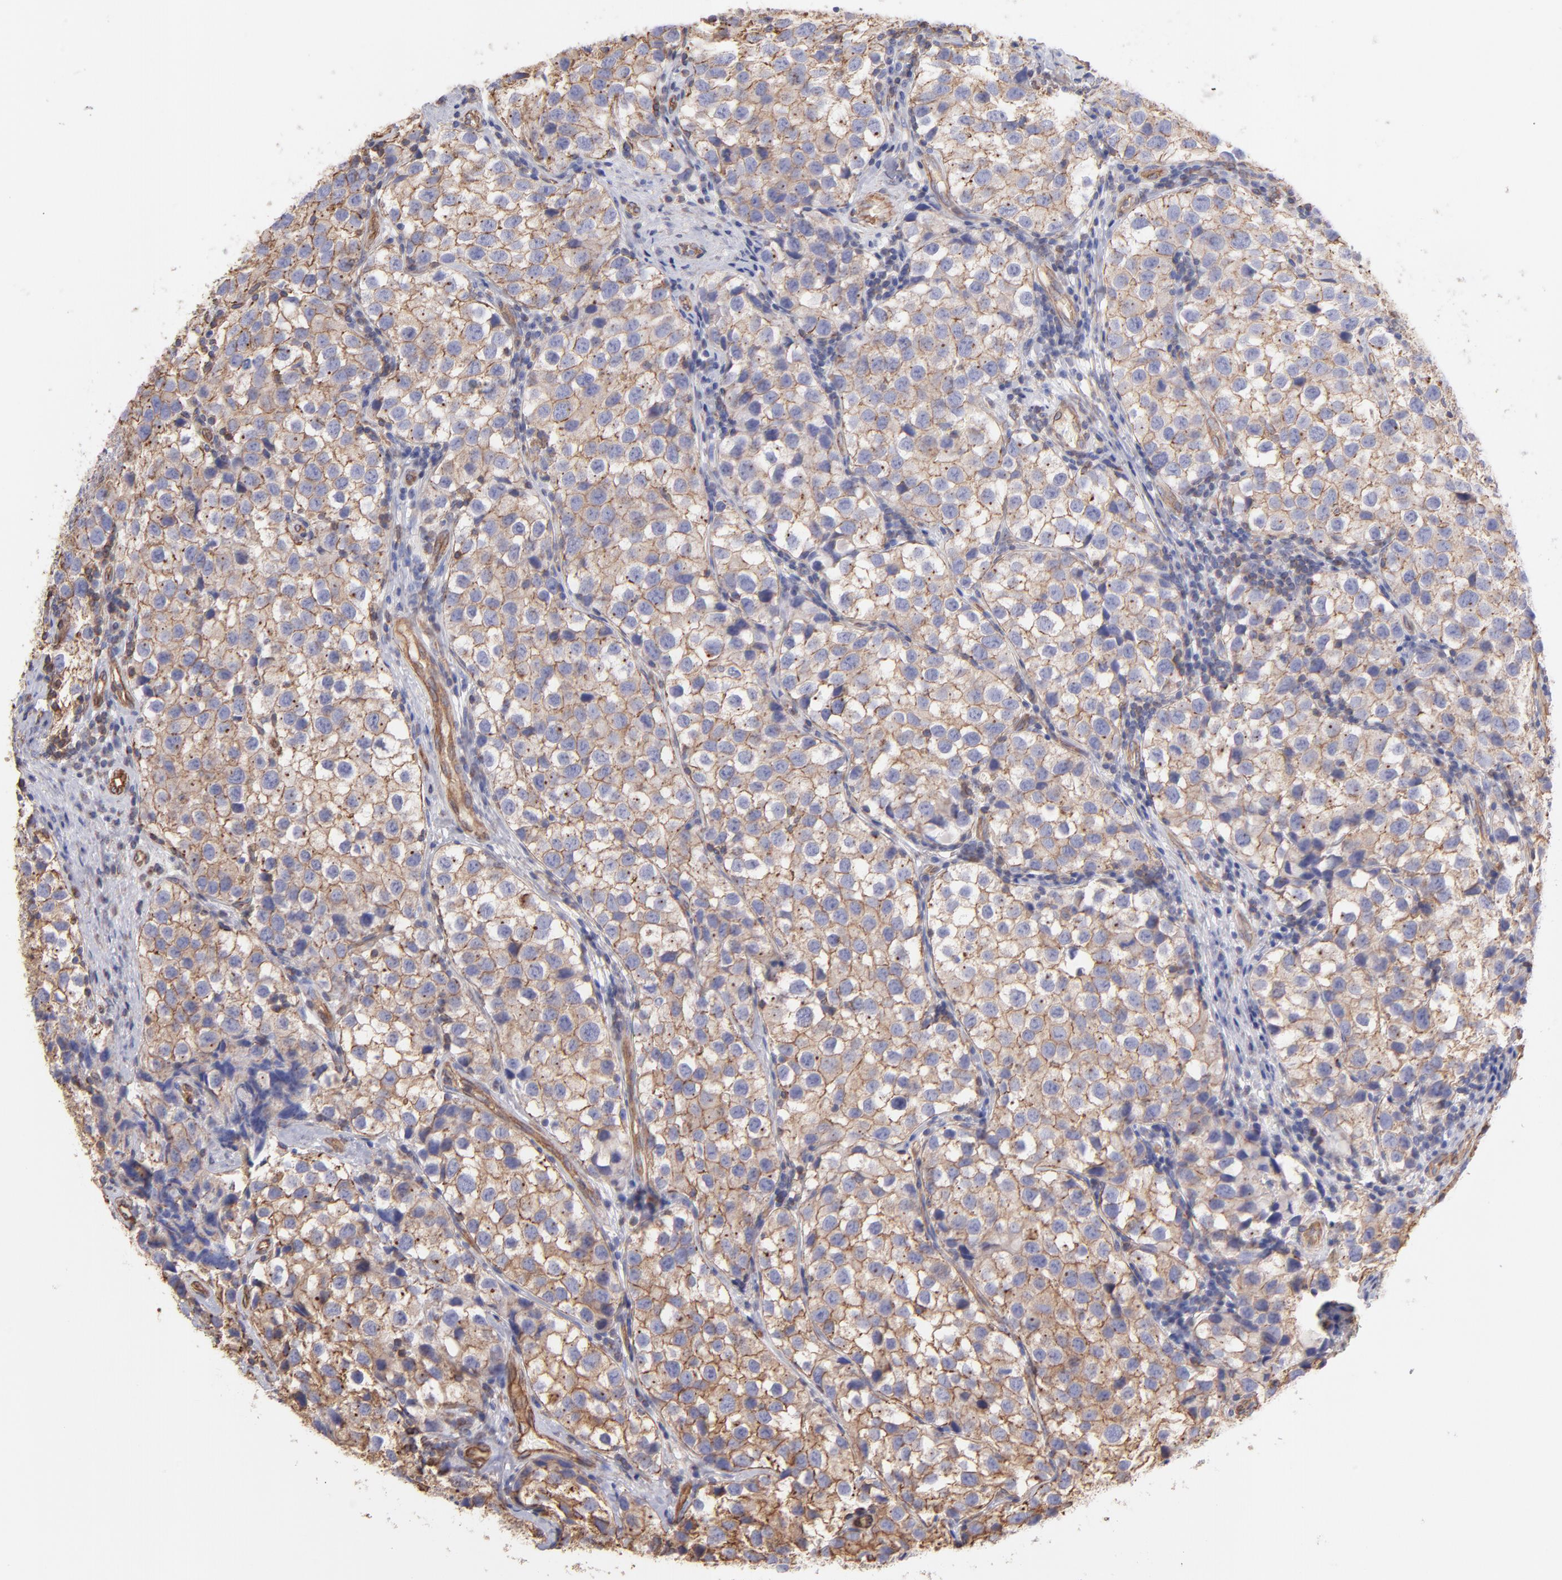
{"staining": {"intensity": "moderate", "quantity": "25%-75%", "location": "cytoplasmic/membranous"}, "tissue": "testis cancer", "cell_type": "Tumor cells", "image_type": "cancer", "snomed": [{"axis": "morphology", "description": "Seminoma, NOS"}, {"axis": "topography", "description": "Testis"}], "caption": "A photomicrograph of testis seminoma stained for a protein shows moderate cytoplasmic/membranous brown staining in tumor cells. Nuclei are stained in blue.", "gene": "PLEC", "patient": {"sex": "male", "age": 39}}